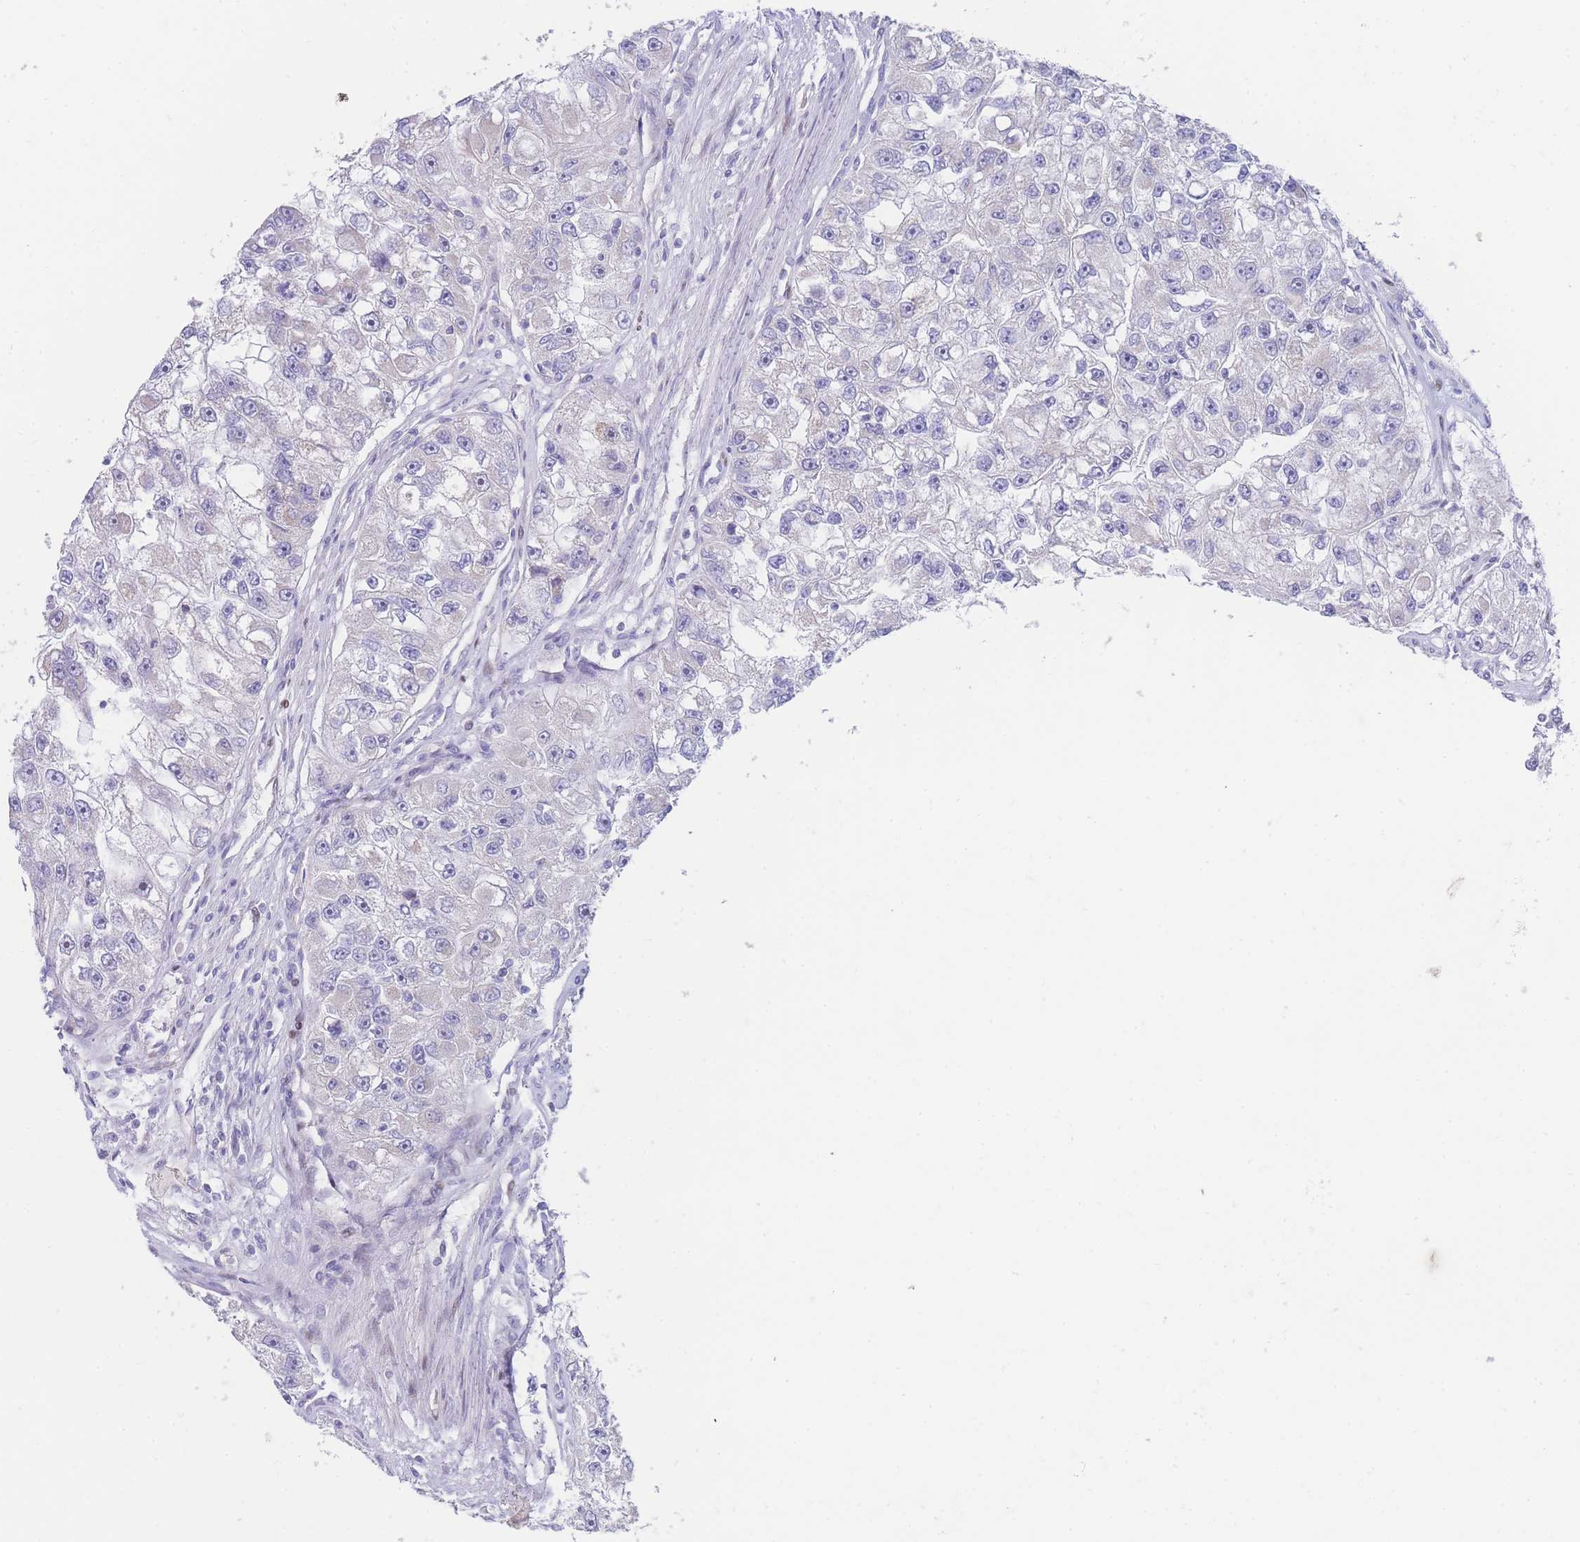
{"staining": {"intensity": "negative", "quantity": "none", "location": "none"}, "tissue": "renal cancer", "cell_type": "Tumor cells", "image_type": "cancer", "snomed": [{"axis": "morphology", "description": "Adenocarcinoma, NOS"}, {"axis": "topography", "description": "Kidney"}], "caption": "An immunohistochemistry (IHC) image of renal cancer (adenocarcinoma) is shown. There is no staining in tumor cells of renal cancer (adenocarcinoma). (IHC, brightfield microscopy, high magnification).", "gene": "GPAM", "patient": {"sex": "male", "age": 63}}